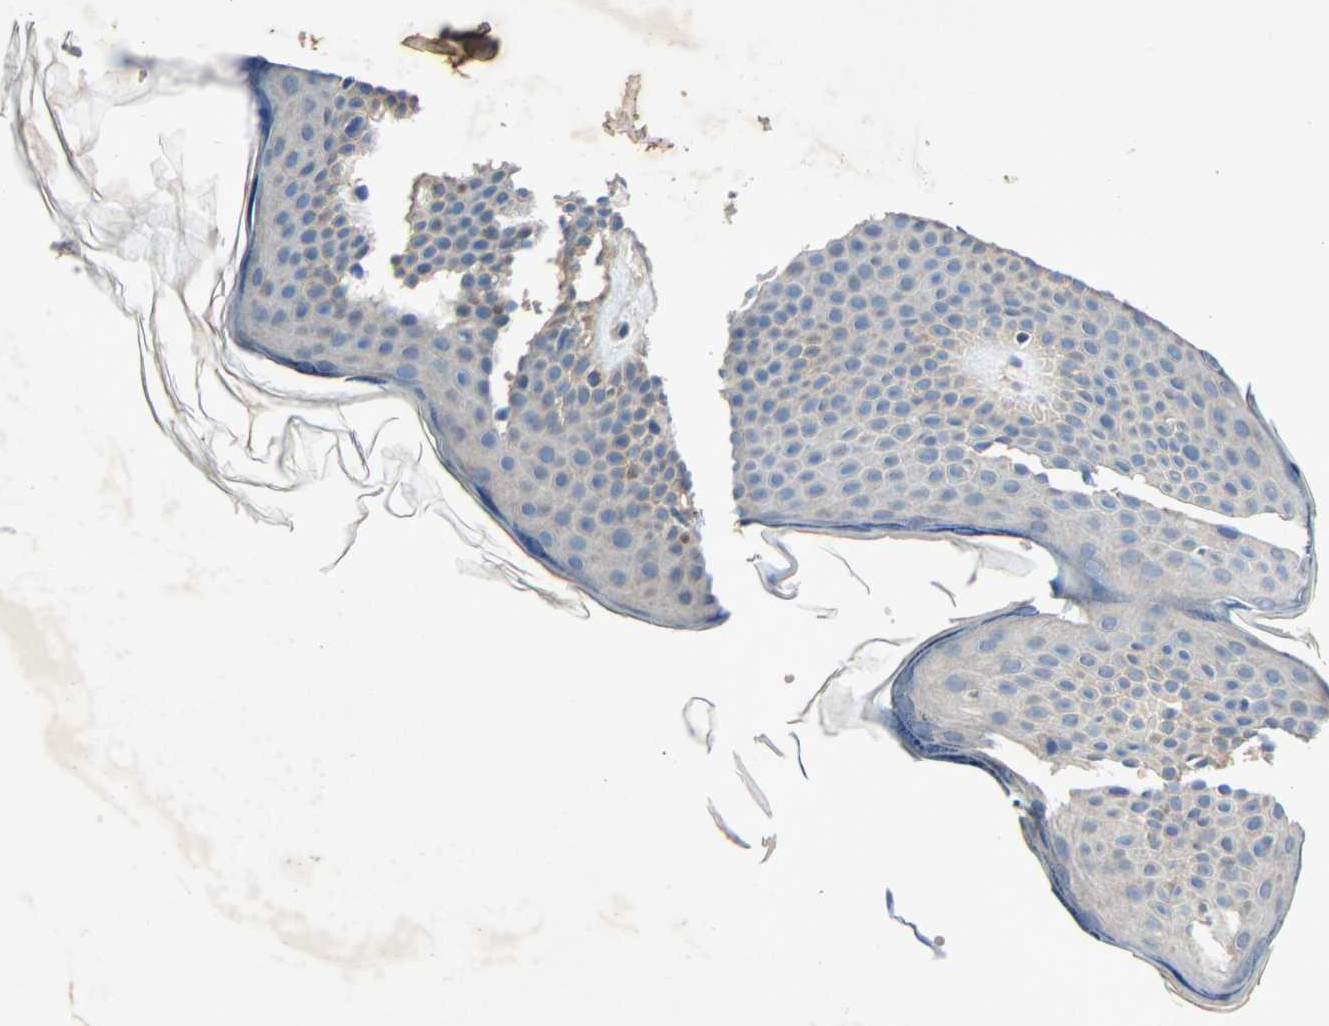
{"staining": {"intensity": "weak", "quantity": ">75%", "location": "cytoplasmic/membranous"}, "tissue": "skin", "cell_type": "Fibroblasts", "image_type": "normal", "snomed": [{"axis": "morphology", "description": "Normal tissue, NOS"}, {"axis": "topography", "description": "Skin"}], "caption": "Protein staining shows weak cytoplasmic/membranous expression in about >75% of fibroblasts in normal skin.", "gene": "XYLT1", "patient": {"sex": "female", "age": 56}}